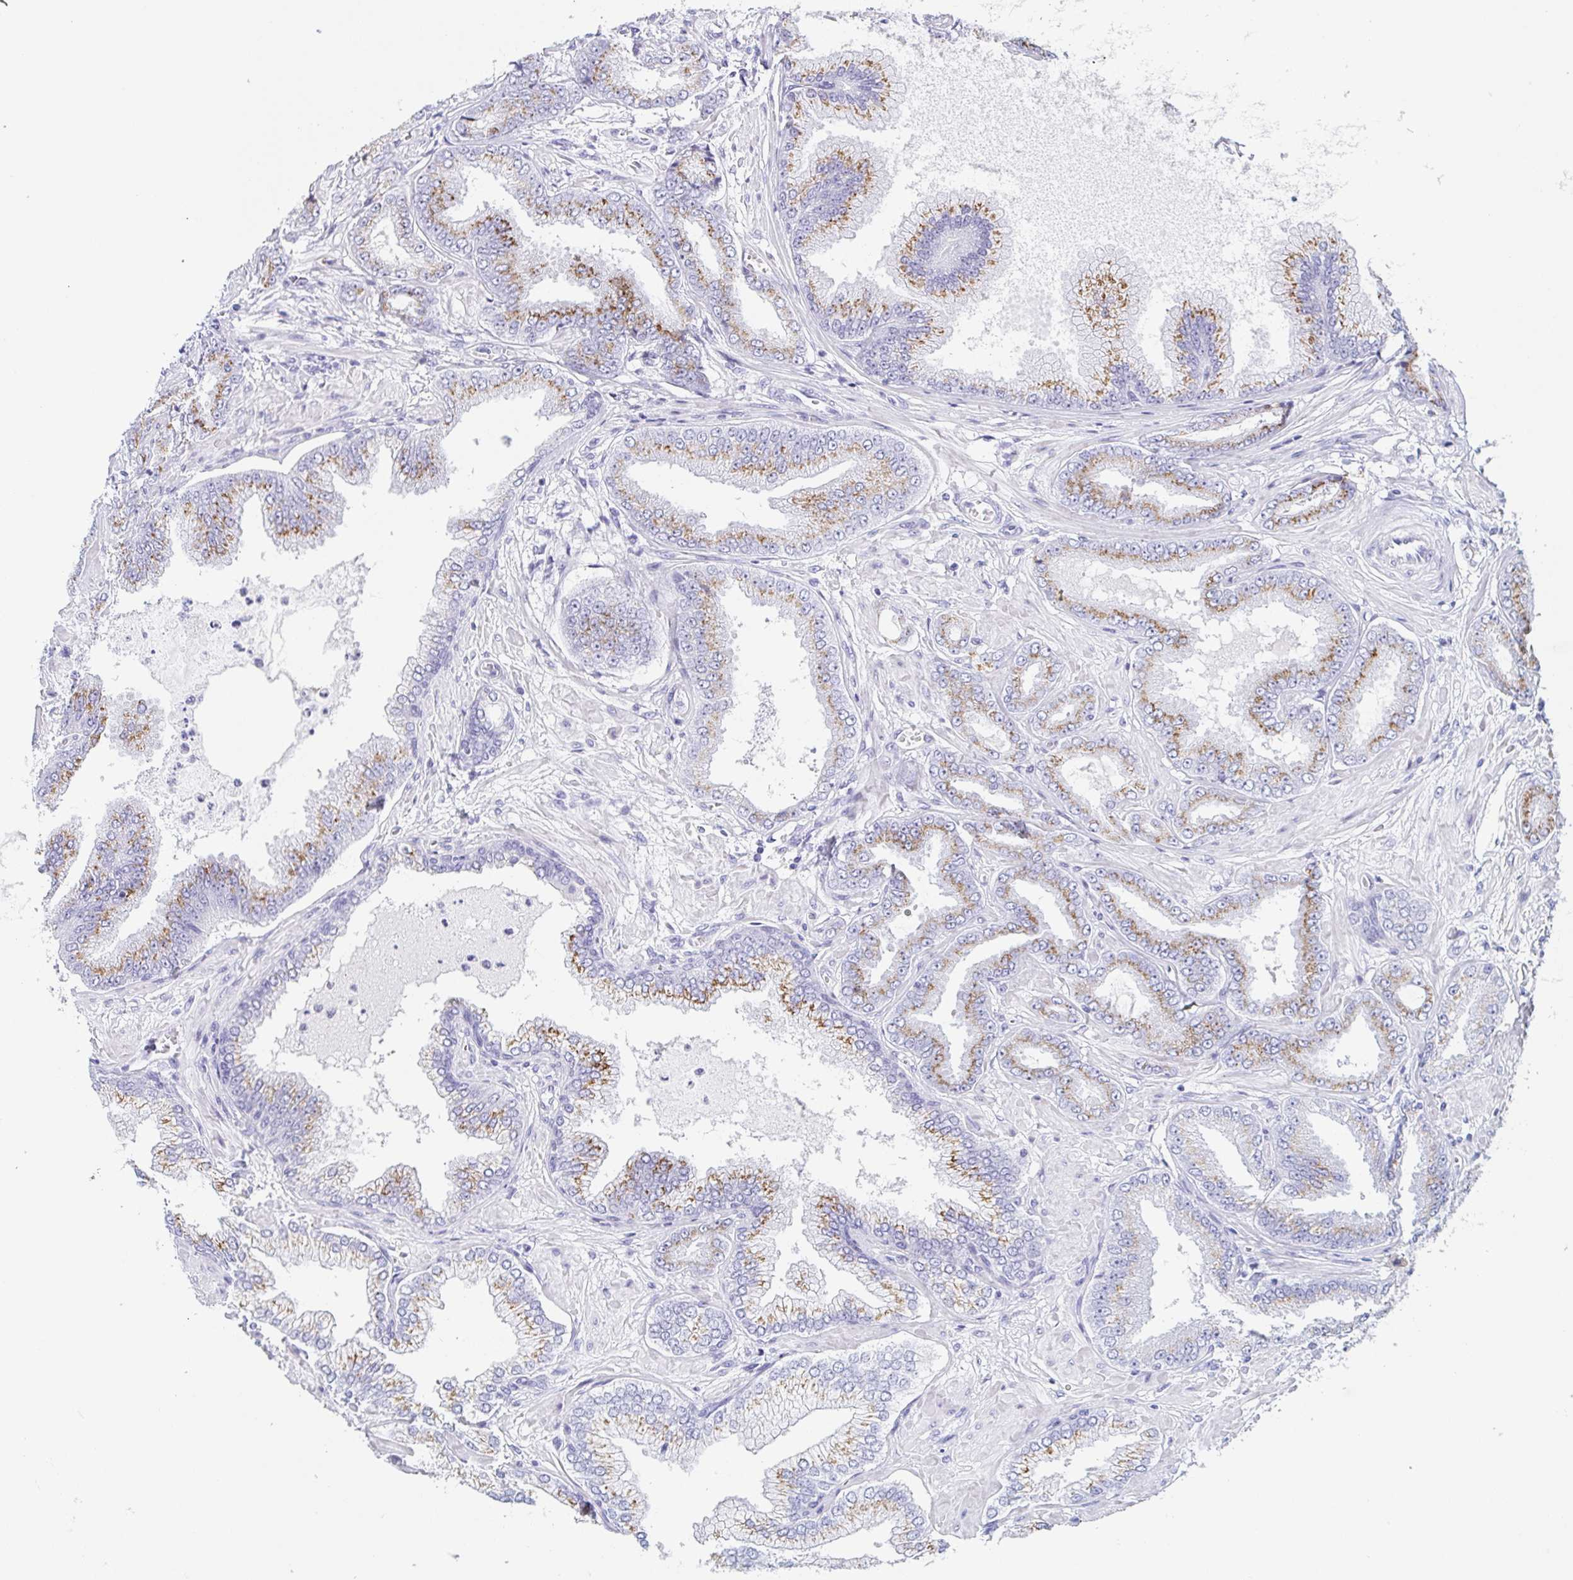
{"staining": {"intensity": "moderate", "quantity": ">75%", "location": "cytoplasmic/membranous"}, "tissue": "prostate cancer", "cell_type": "Tumor cells", "image_type": "cancer", "snomed": [{"axis": "morphology", "description": "Adenocarcinoma, Low grade"}, {"axis": "topography", "description": "Prostate"}], "caption": "Prostate cancer stained for a protein reveals moderate cytoplasmic/membranous positivity in tumor cells.", "gene": "LDLRAD1", "patient": {"sex": "male", "age": 55}}